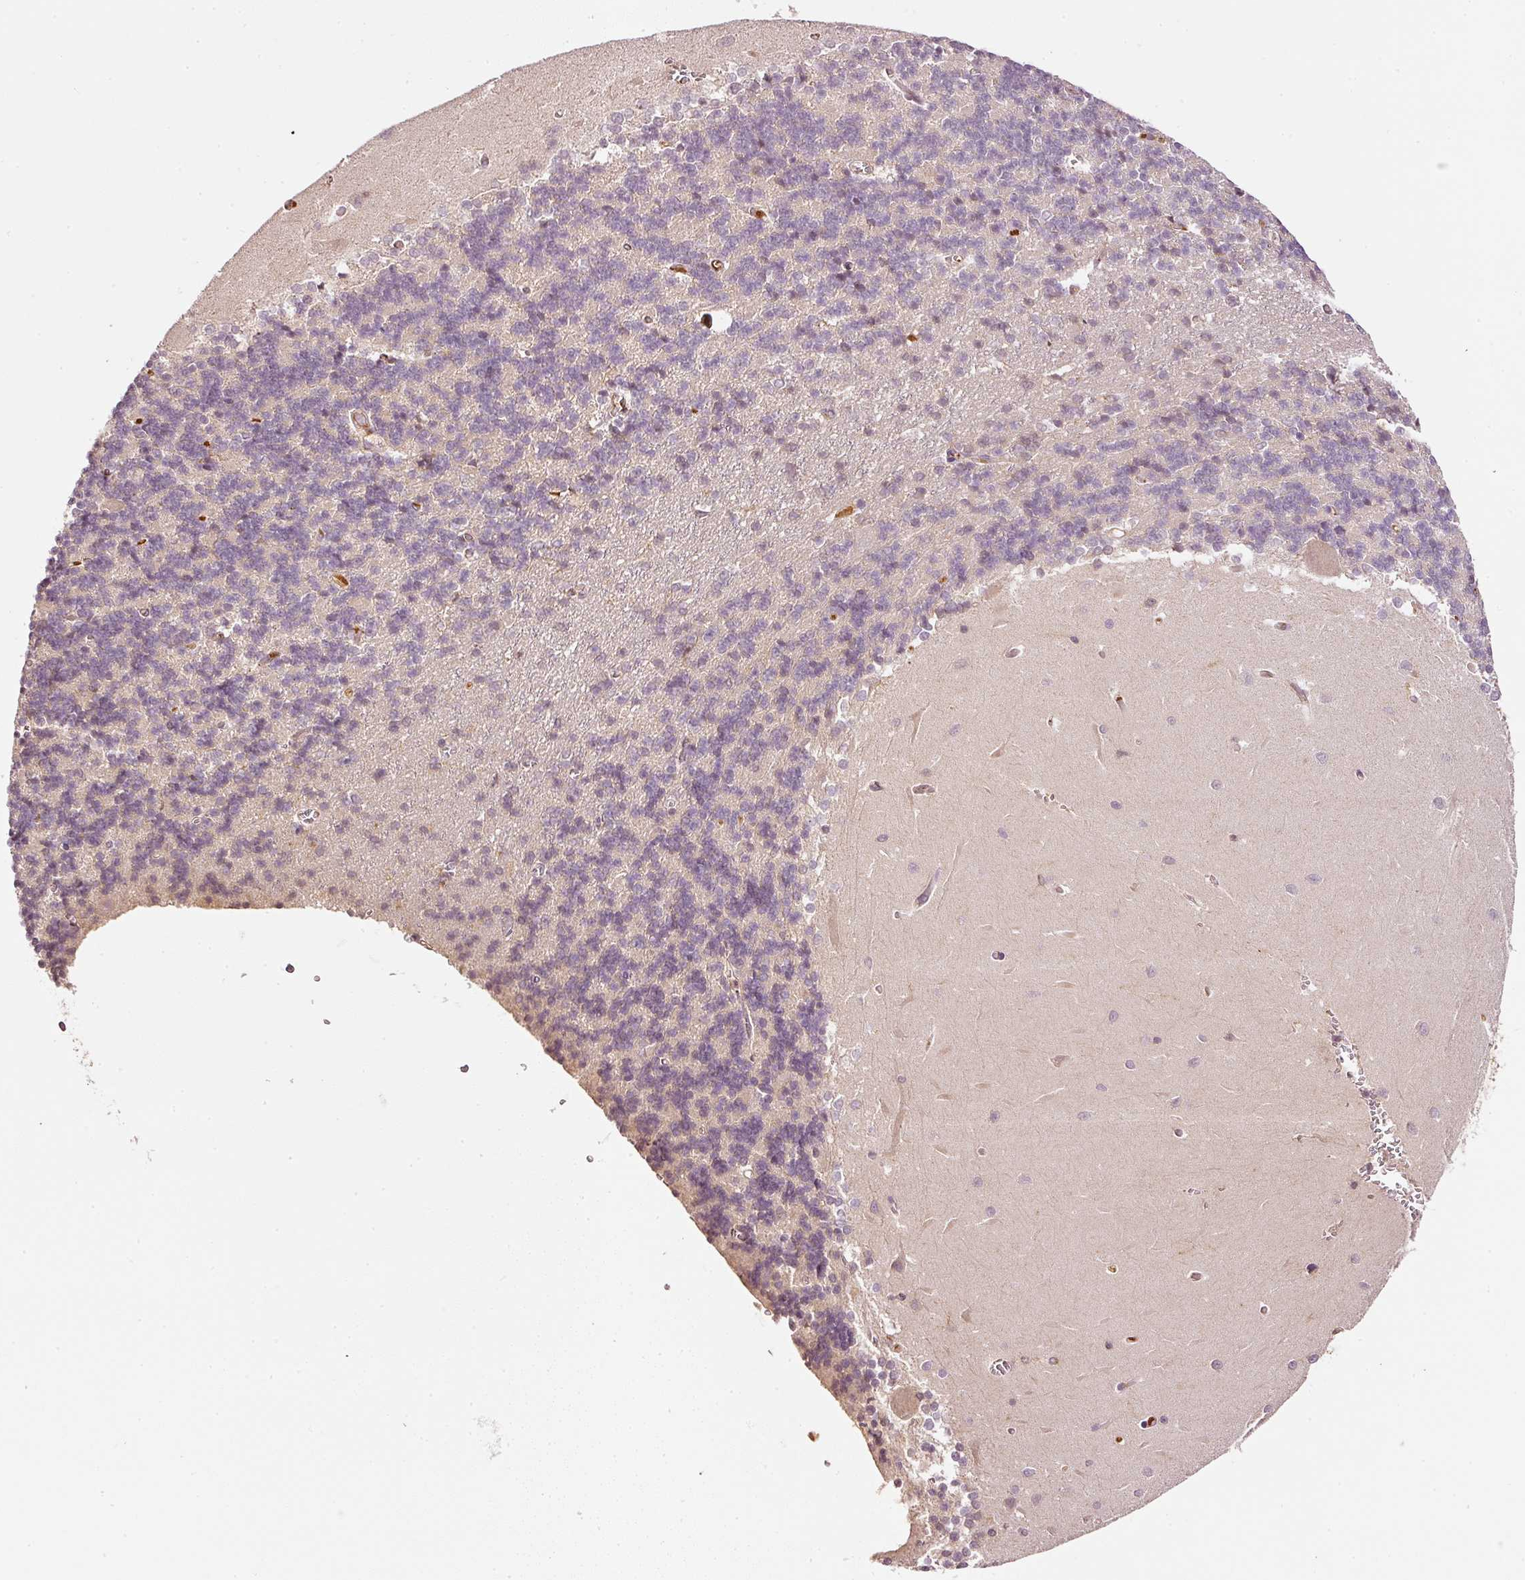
{"staining": {"intensity": "negative", "quantity": "none", "location": "none"}, "tissue": "cerebellum", "cell_type": "Cells in granular layer", "image_type": "normal", "snomed": [{"axis": "morphology", "description": "Normal tissue, NOS"}, {"axis": "topography", "description": "Cerebellum"}], "caption": "DAB (3,3'-diaminobenzidine) immunohistochemical staining of benign human cerebellum displays no significant staining in cells in granular layer.", "gene": "EVL", "patient": {"sex": "male", "age": 37}}